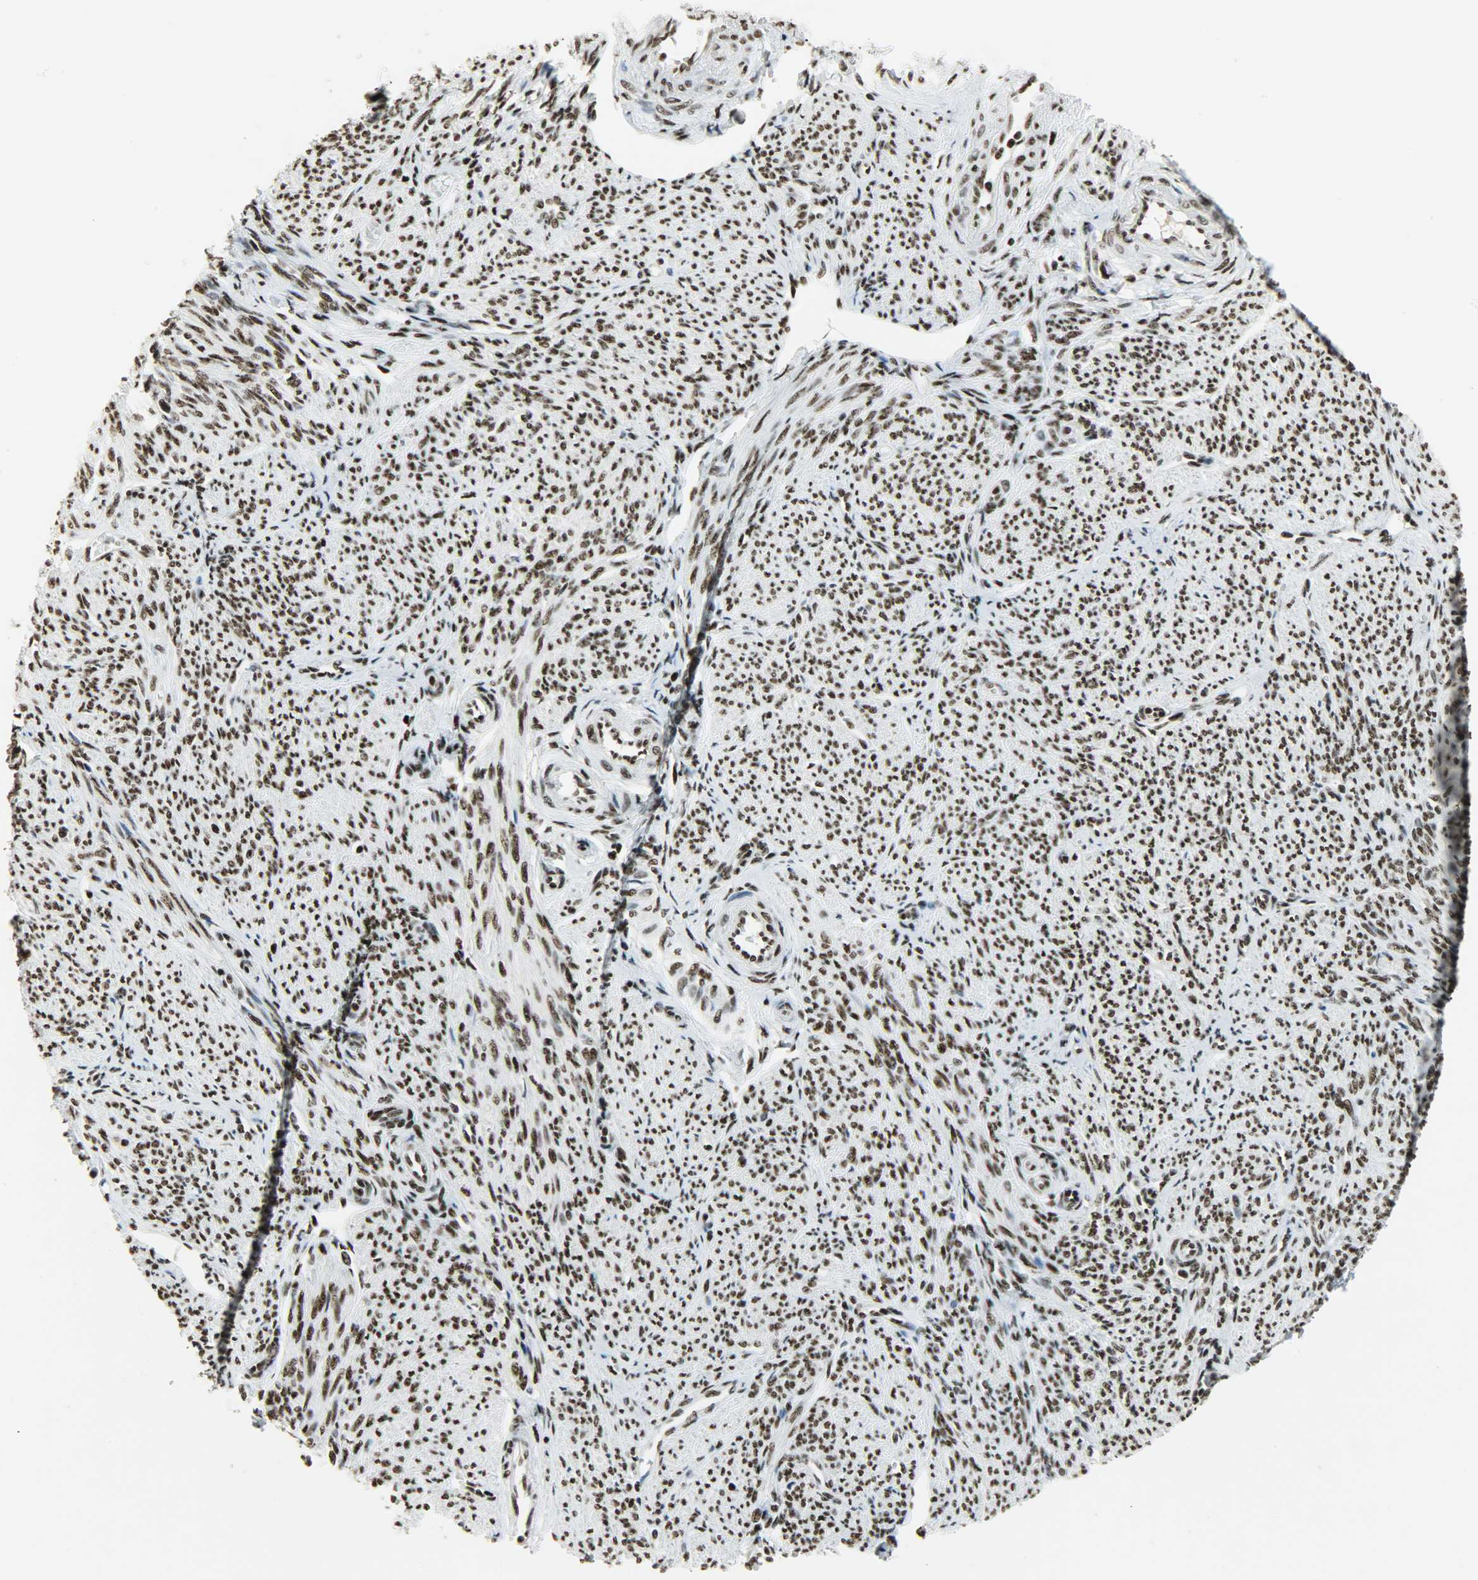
{"staining": {"intensity": "strong", "quantity": ">75%", "location": "nuclear"}, "tissue": "smooth muscle", "cell_type": "Smooth muscle cells", "image_type": "normal", "snomed": [{"axis": "morphology", "description": "Normal tissue, NOS"}, {"axis": "topography", "description": "Smooth muscle"}], "caption": "Human smooth muscle stained with a brown dye shows strong nuclear positive expression in approximately >75% of smooth muscle cells.", "gene": "SNRPA", "patient": {"sex": "female", "age": 65}}